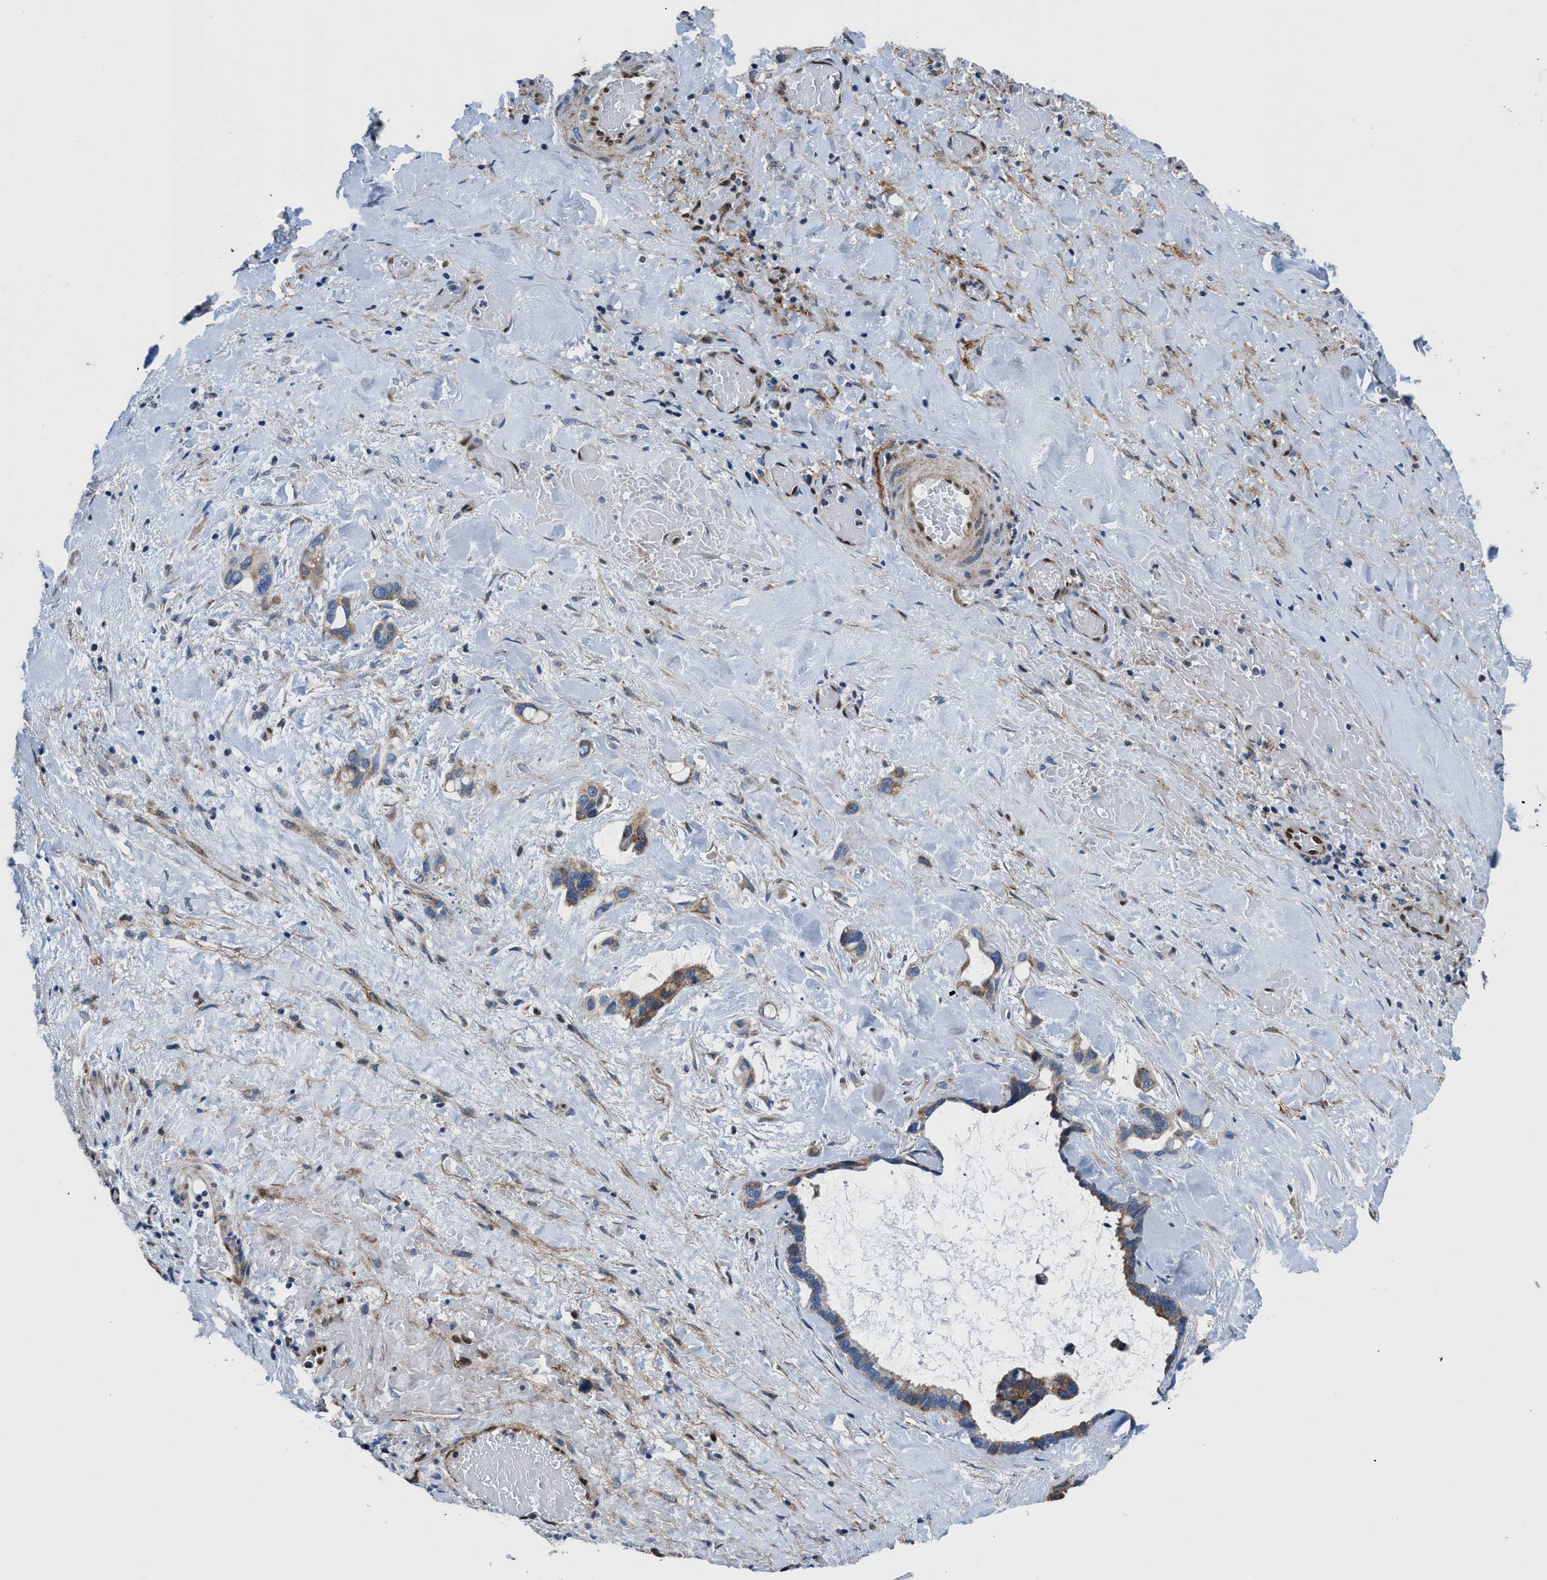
{"staining": {"intensity": "moderate", "quantity": "25%-75%", "location": "cytoplasmic/membranous"}, "tissue": "liver cancer", "cell_type": "Tumor cells", "image_type": "cancer", "snomed": [{"axis": "morphology", "description": "Cholangiocarcinoma"}, {"axis": "topography", "description": "Liver"}], "caption": "A medium amount of moderate cytoplasmic/membranous staining is present in approximately 25%-75% of tumor cells in cholangiocarcinoma (liver) tissue.", "gene": "LMO2", "patient": {"sex": "female", "age": 65}}